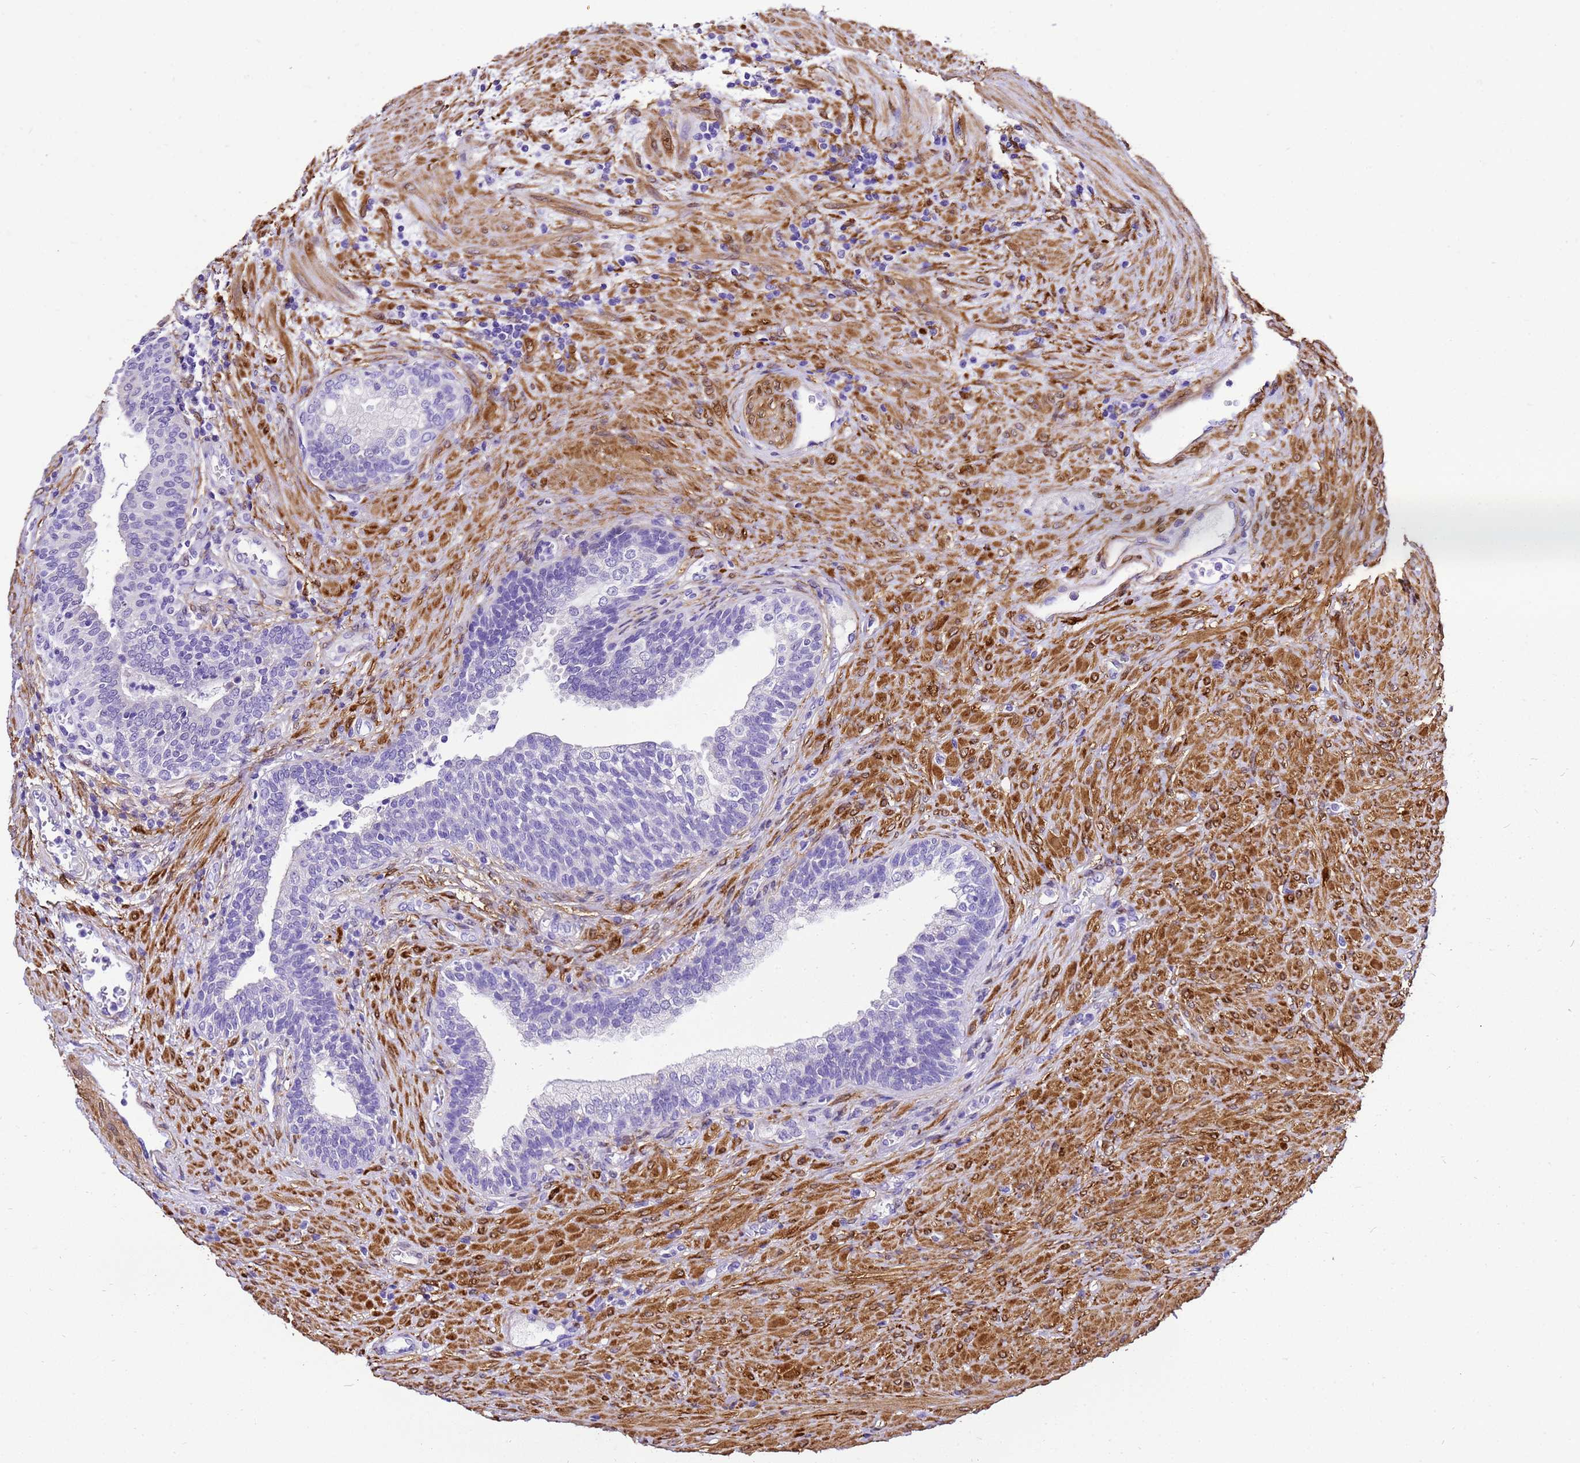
{"staining": {"intensity": "negative", "quantity": "none", "location": "none"}, "tissue": "prostate", "cell_type": "Glandular cells", "image_type": "normal", "snomed": [{"axis": "morphology", "description": "Normal tissue, NOS"}, {"axis": "topography", "description": "Prostate"}], "caption": "Immunohistochemistry (IHC) image of benign human prostate stained for a protein (brown), which shows no positivity in glandular cells.", "gene": "HSPB6", "patient": {"sex": "male", "age": 76}}